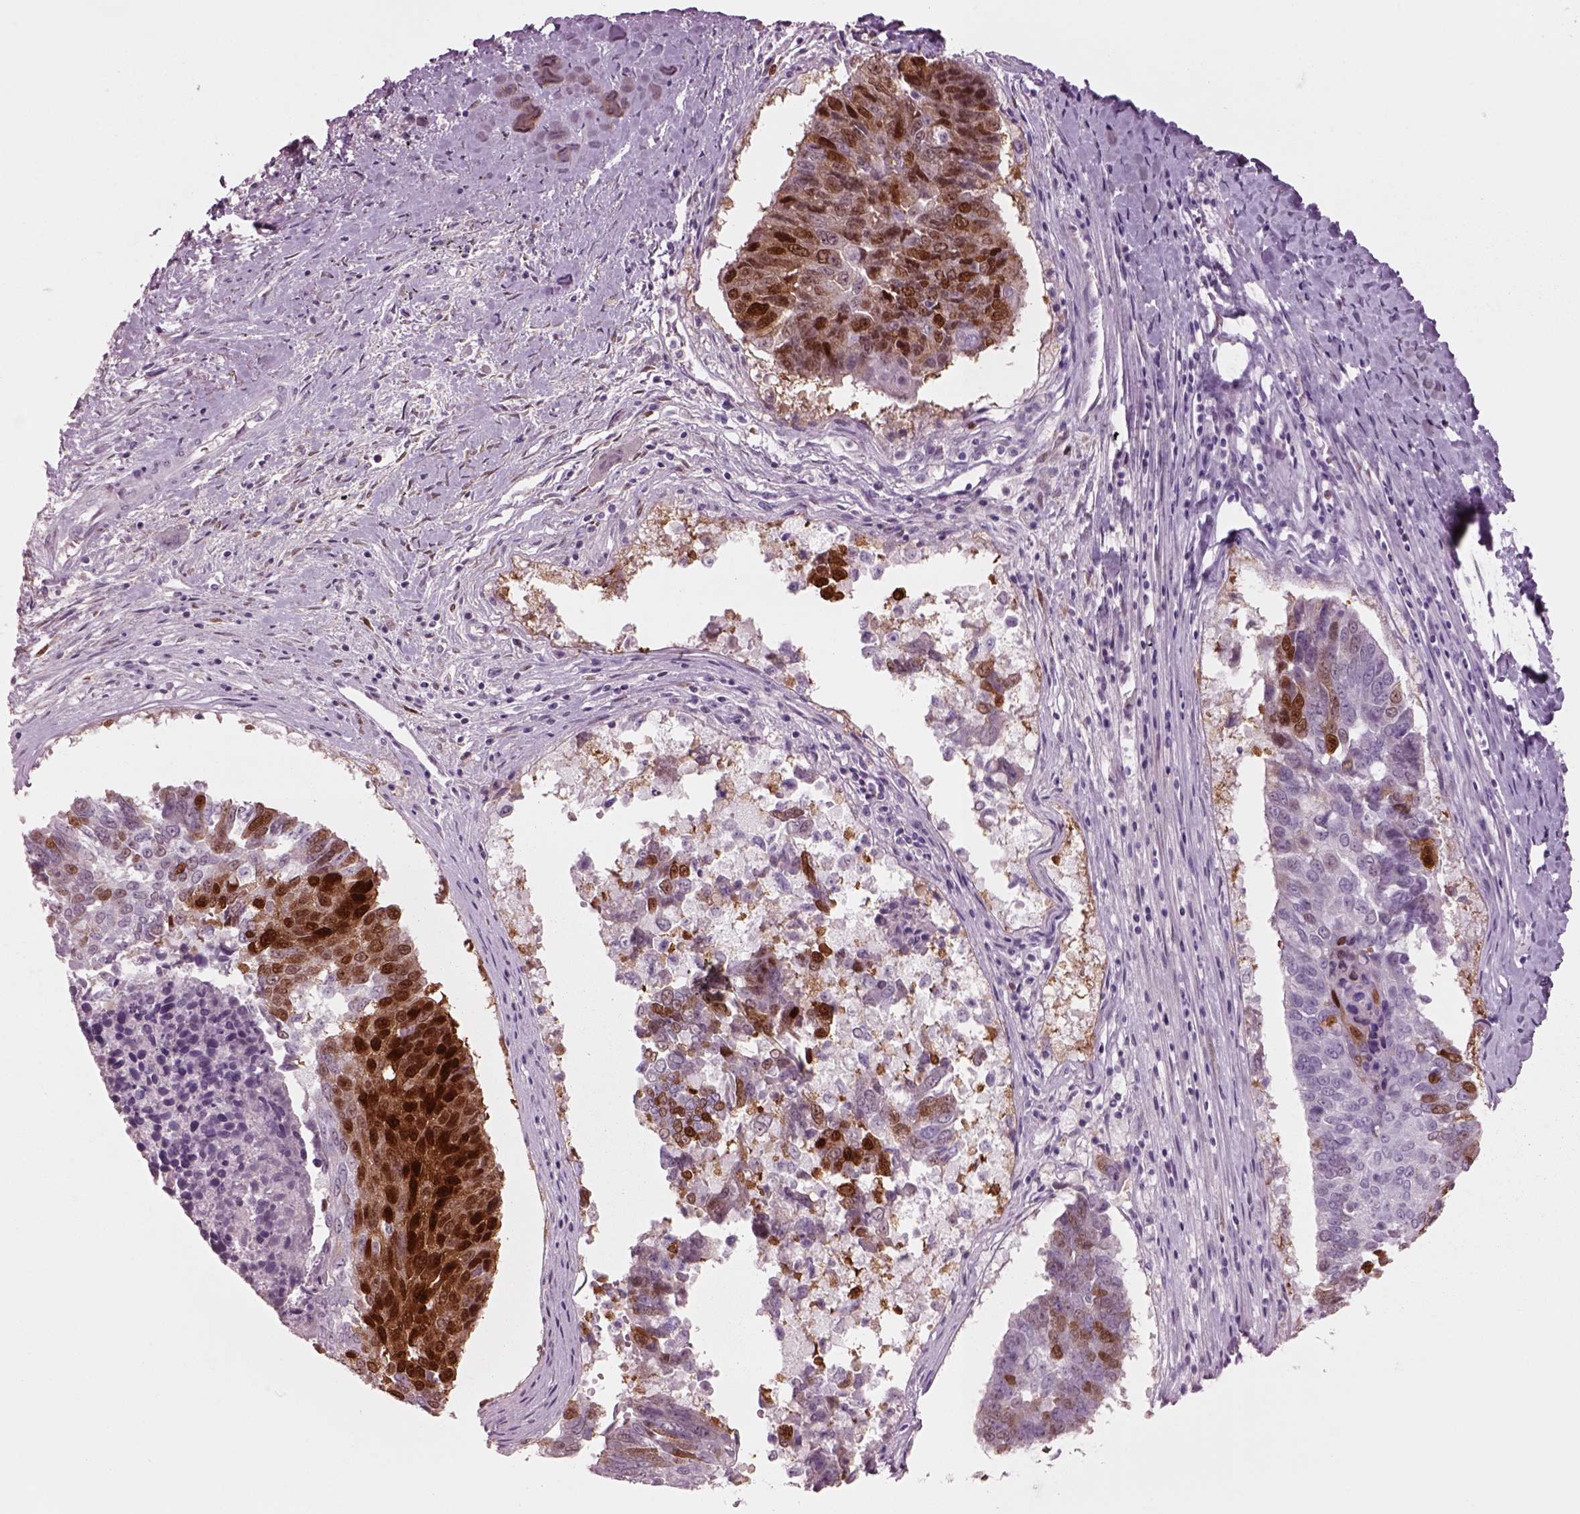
{"staining": {"intensity": "strong", "quantity": "25%-75%", "location": "cytoplasmic/membranous,nuclear"}, "tissue": "lung cancer", "cell_type": "Tumor cells", "image_type": "cancer", "snomed": [{"axis": "morphology", "description": "Squamous cell carcinoma, NOS"}, {"axis": "topography", "description": "Lung"}], "caption": "Human lung squamous cell carcinoma stained with a brown dye exhibits strong cytoplasmic/membranous and nuclear positive expression in about 25%-75% of tumor cells.", "gene": "SOX9", "patient": {"sex": "male", "age": 73}}